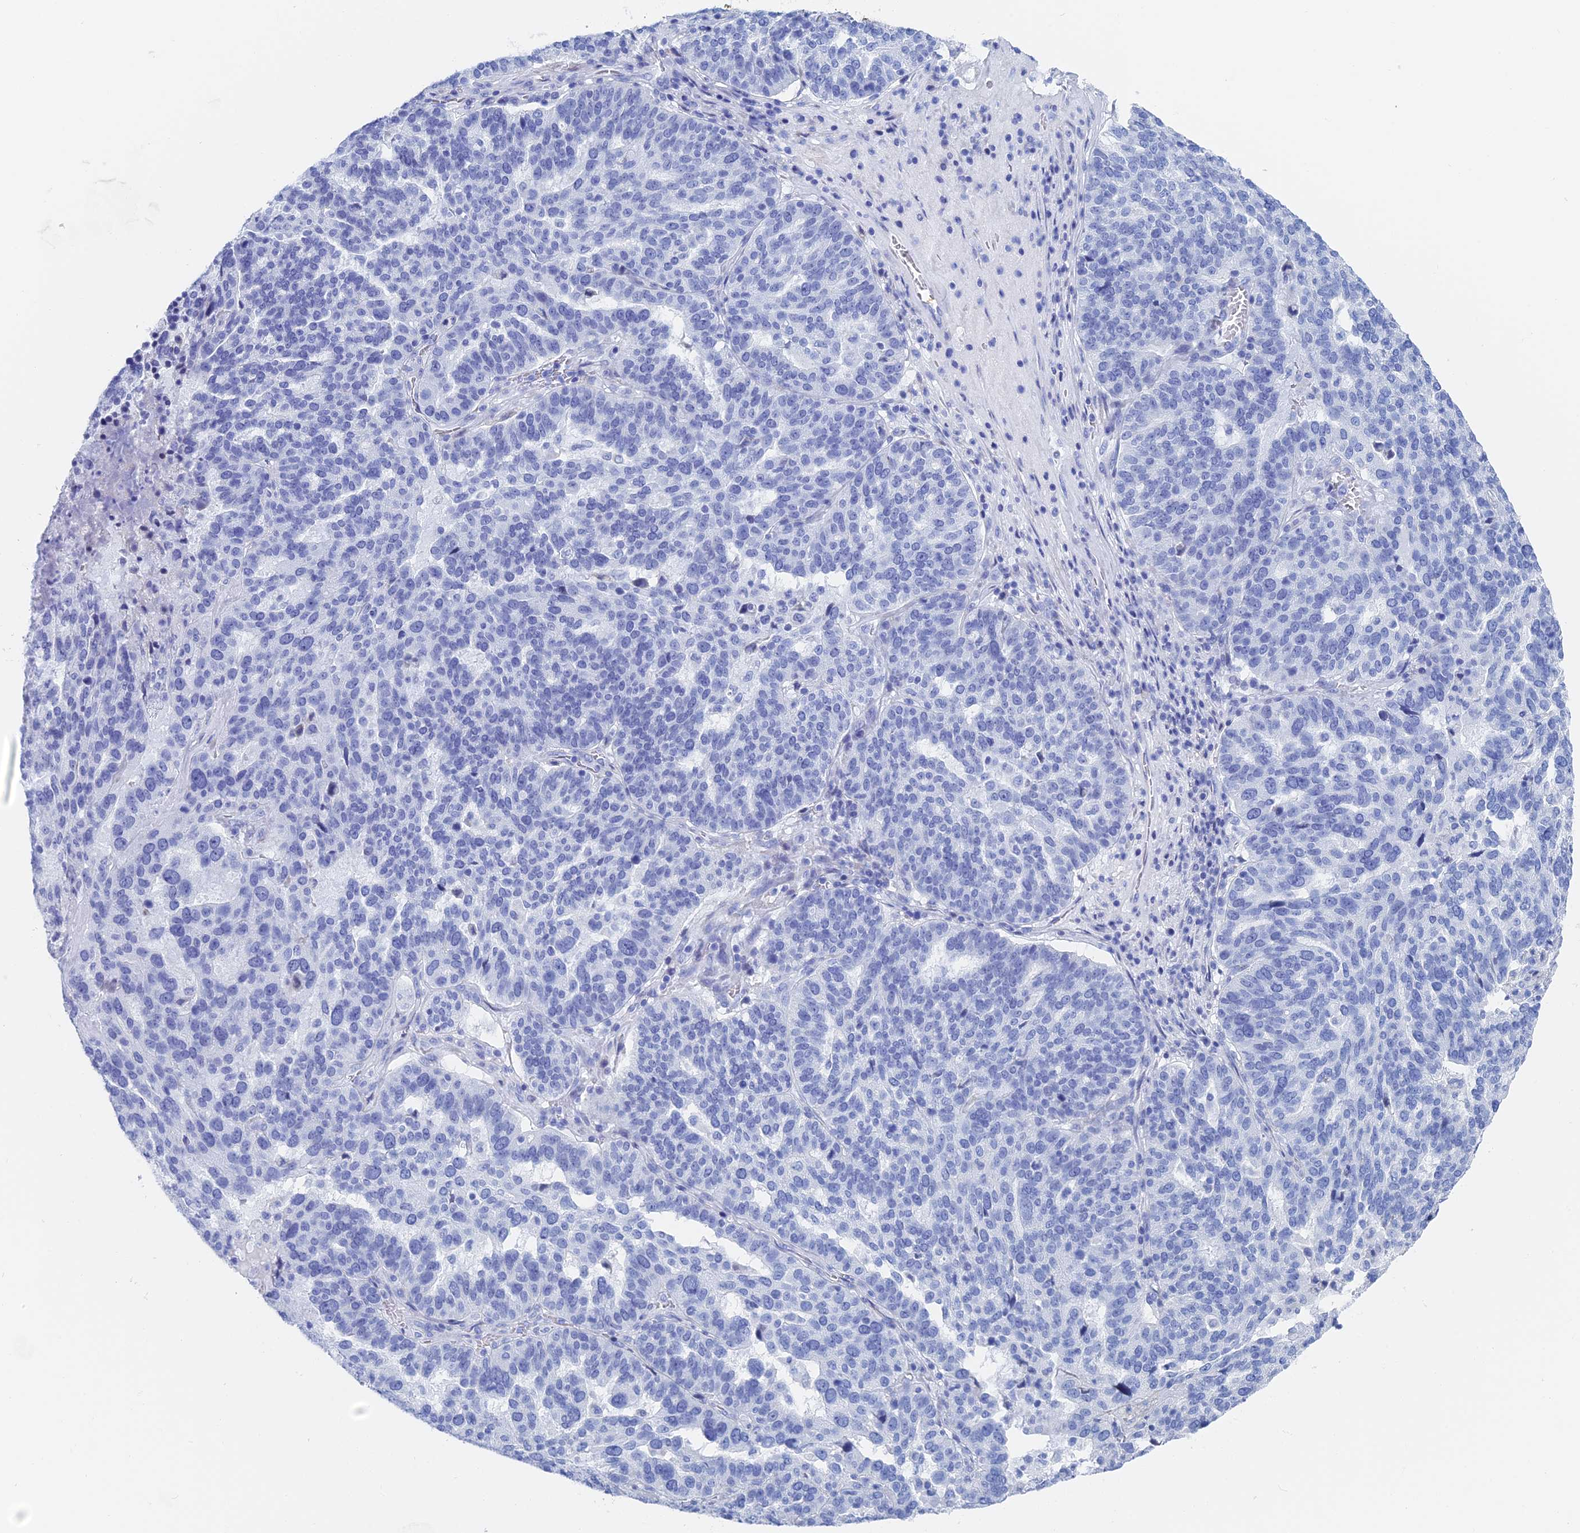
{"staining": {"intensity": "negative", "quantity": "none", "location": "none"}, "tissue": "ovarian cancer", "cell_type": "Tumor cells", "image_type": "cancer", "snomed": [{"axis": "morphology", "description": "Cystadenocarcinoma, serous, NOS"}, {"axis": "topography", "description": "Ovary"}], "caption": "DAB (3,3'-diaminobenzidine) immunohistochemical staining of human ovarian serous cystadenocarcinoma displays no significant positivity in tumor cells.", "gene": "KCNK18", "patient": {"sex": "female", "age": 59}}